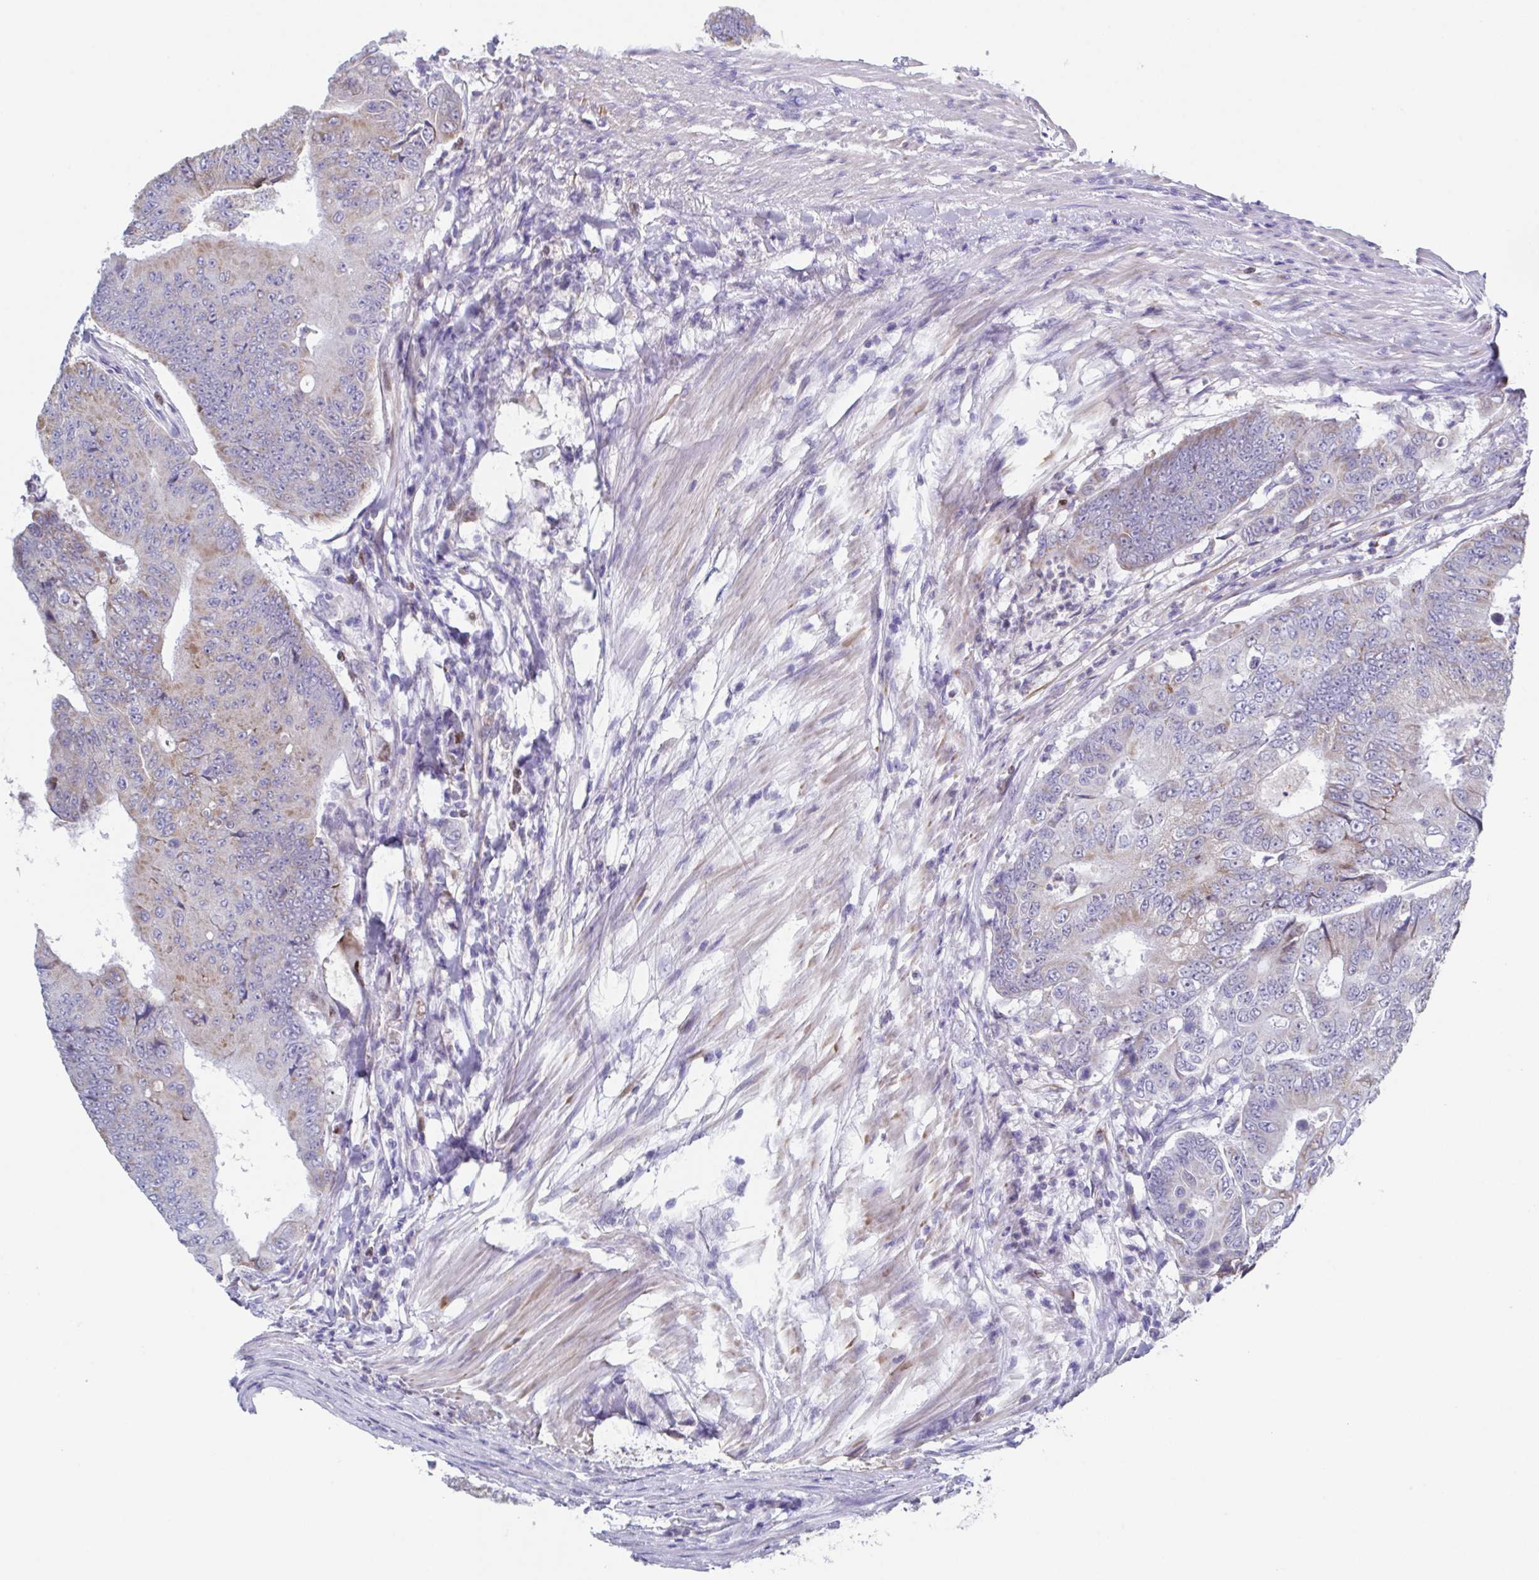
{"staining": {"intensity": "weak", "quantity": "25%-75%", "location": "cytoplasmic/membranous"}, "tissue": "colorectal cancer", "cell_type": "Tumor cells", "image_type": "cancer", "snomed": [{"axis": "morphology", "description": "Adenocarcinoma, NOS"}, {"axis": "topography", "description": "Colon"}], "caption": "The image reveals staining of adenocarcinoma (colorectal), revealing weak cytoplasmic/membranous protein staining (brown color) within tumor cells.", "gene": "PBOV1", "patient": {"sex": "female", "age": 48}}